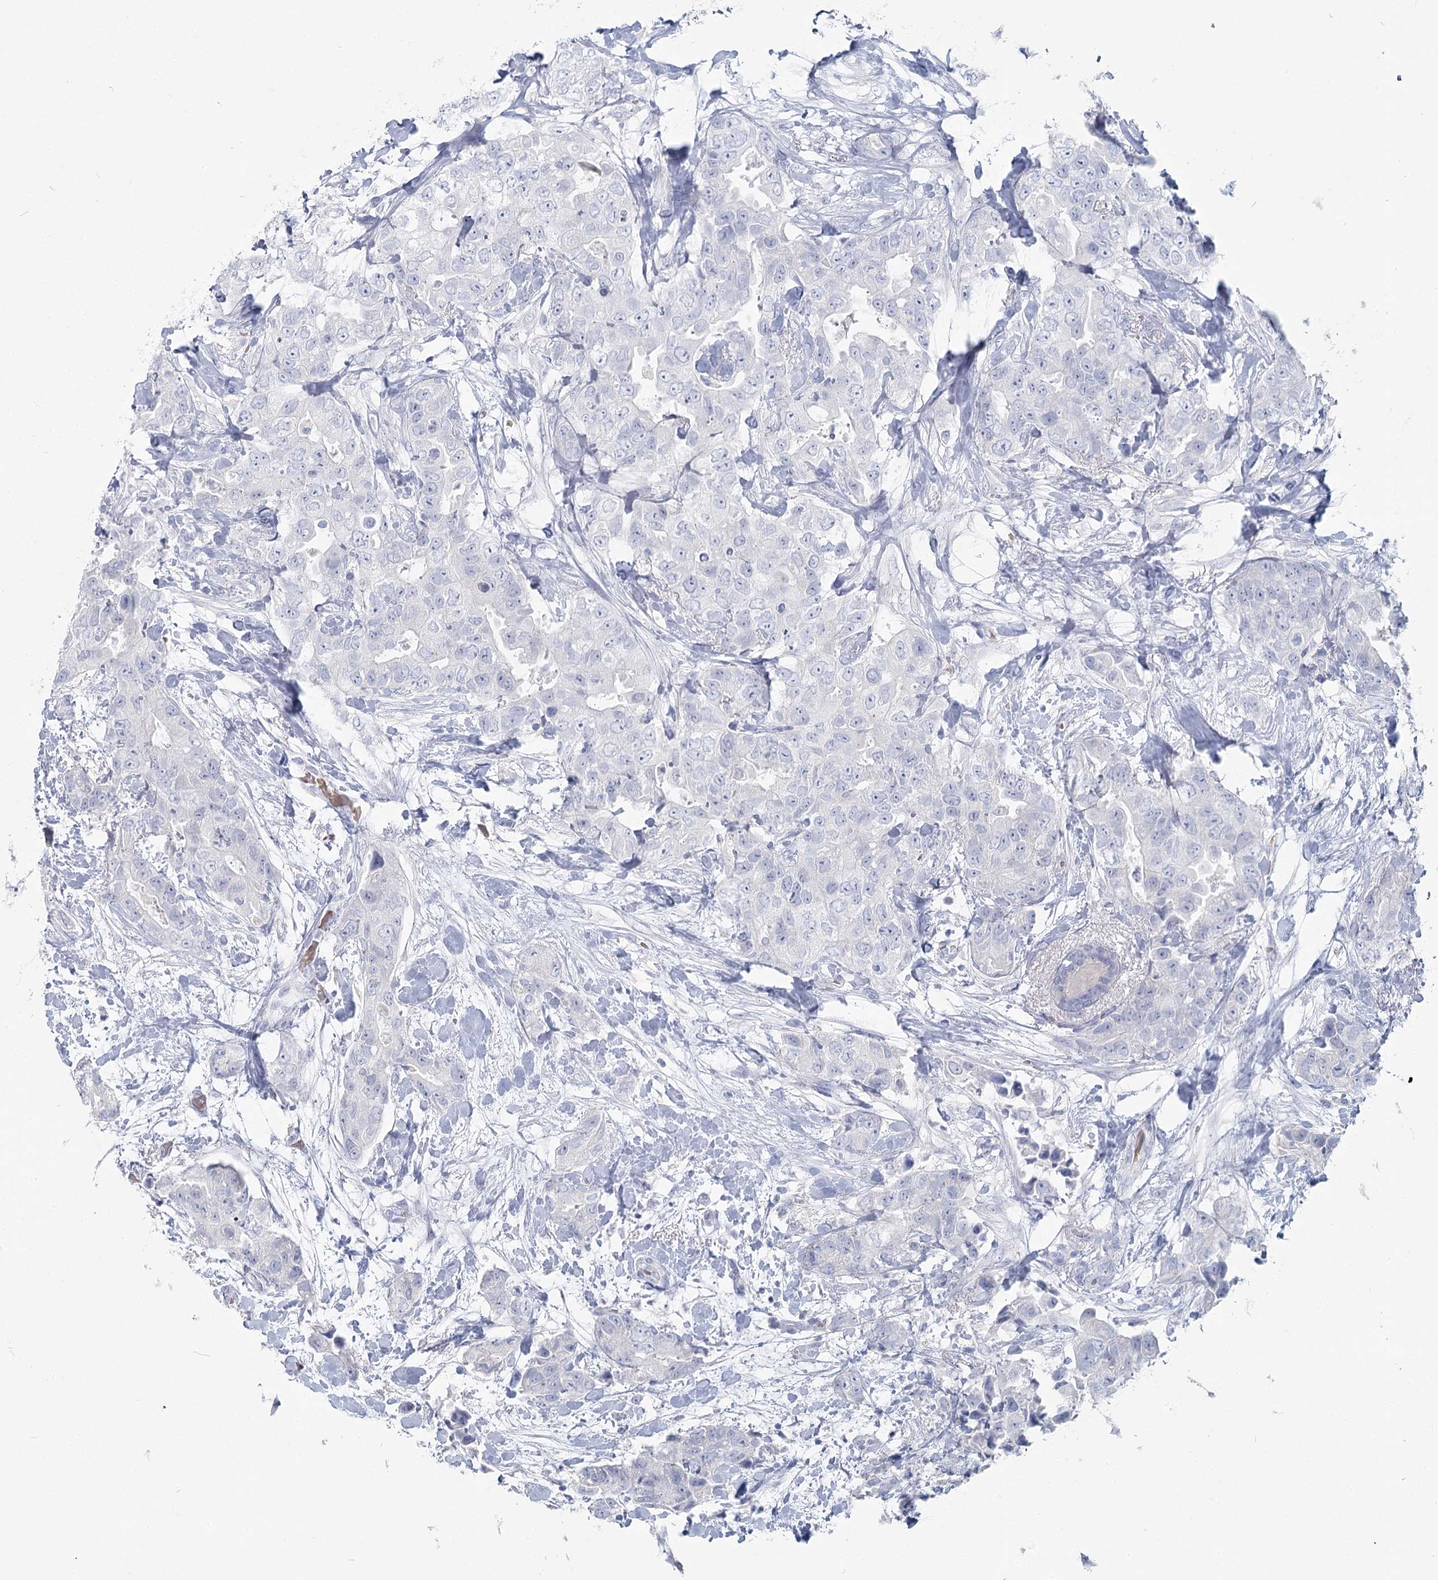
{"staining": {"intensity": "negative", "quantity": "none", "location": "none"}, "tissue": "breast cancer", "cell_type": "Tumor cells", "image_type": "cancer", "snomed": [{"axis": "morphology", "description": "Duct carcinoma"}, {"axis": "topography", "description": "Breast"}], "caption": "Human breast cancer stained for a protein using IHC reveals no positivity in tumor cells.", "gene": "IFIT5", "patient": {"sex": "female", "age": 62}}